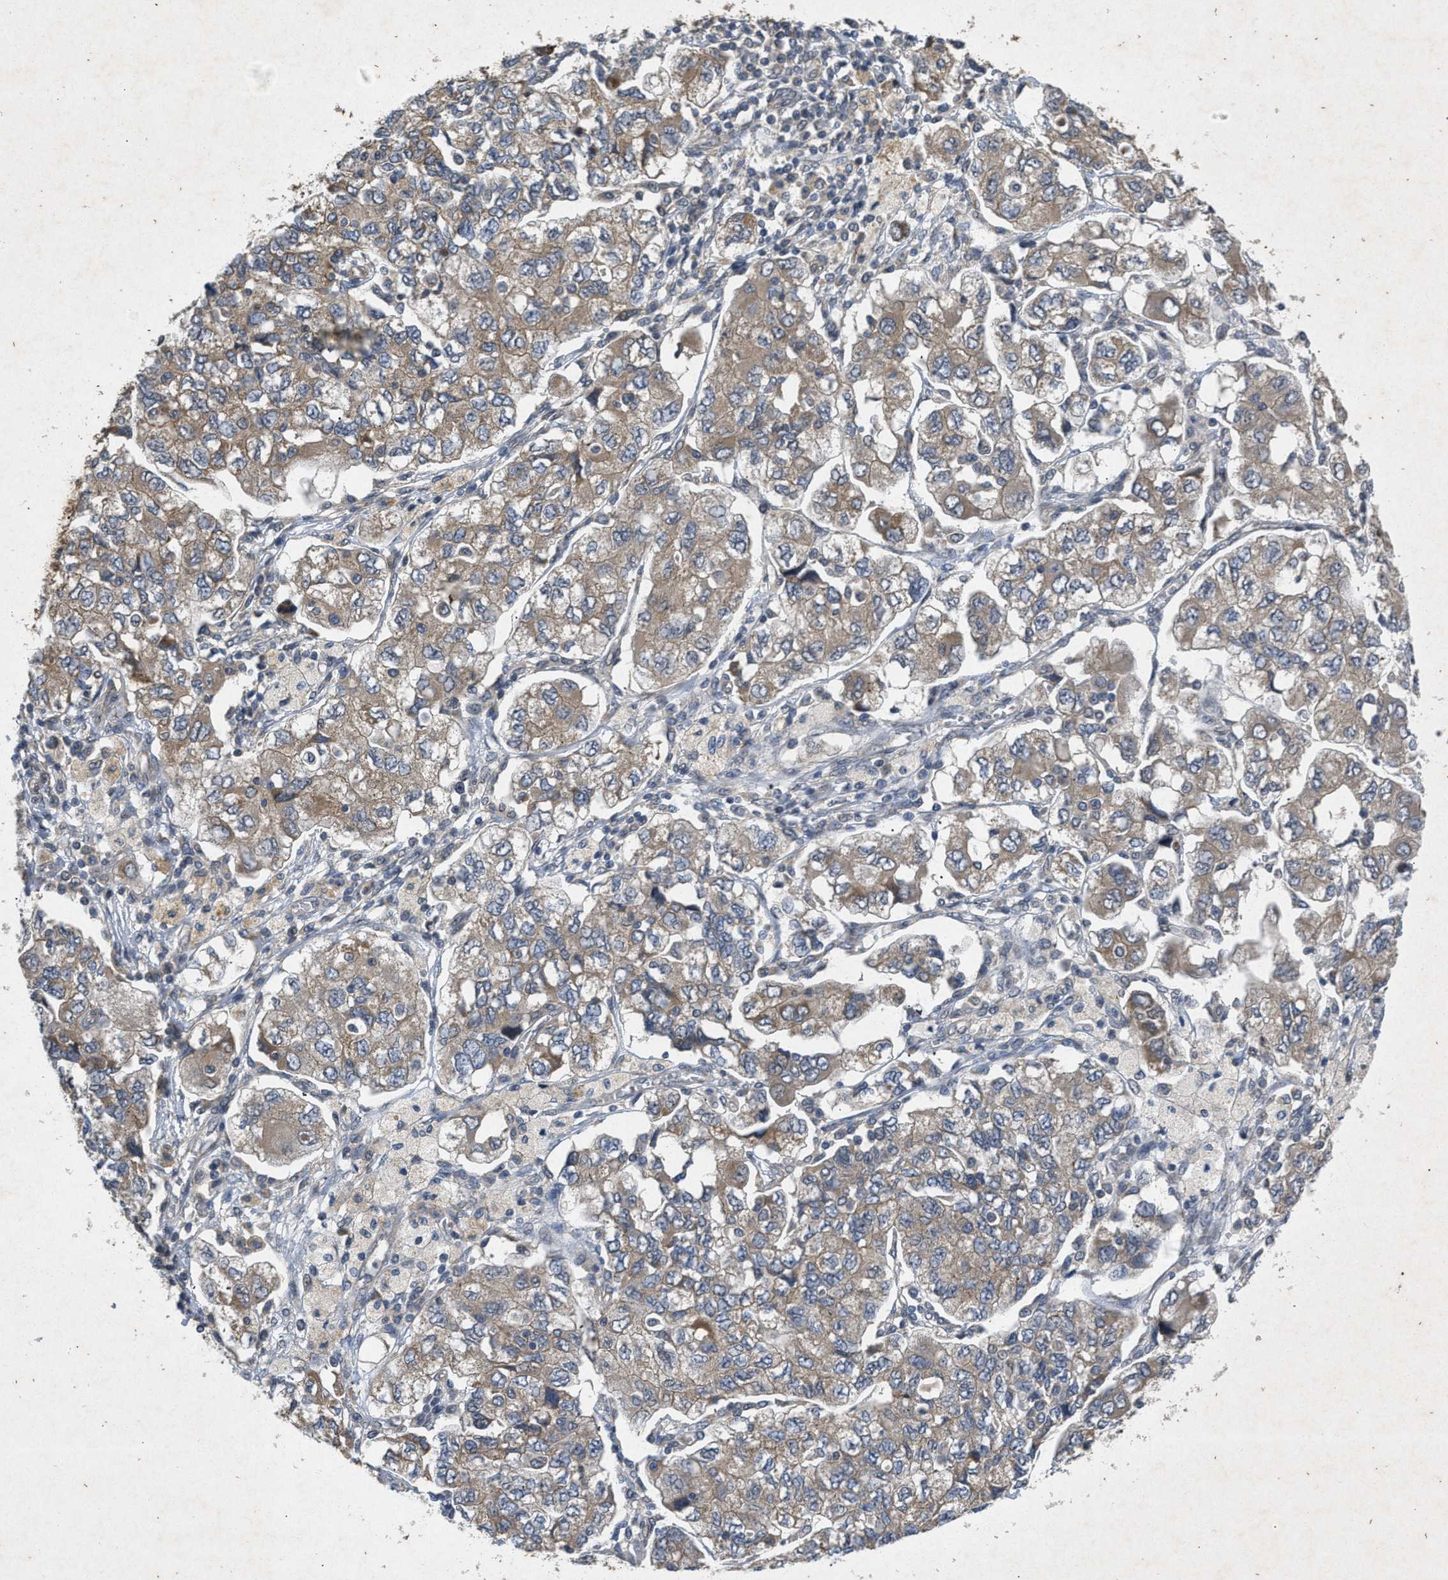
{"staining": {"intensity": "moderate", "quantity": ">75%", "location": "cytoplasmic/membranous"}, "tissue": "ovarian cancer", "cell_type": "Tumor cells", "image_type": "cancer", "snomed": [{"axis": "morphology", "description": "Carcinoma, NOS"}, {"axis": "morphology", "description": "Cystadenocarcinoma, serous, NOS"}, {"axis": "topography", "description": "Ovary"}], "caption": "Human ovarian serous cystadenocarcinoma stained with a brown dye demonstrates moderate cytoplasmic/membranous positive staining in about >75% of tumor cells.", "gene": "PRKG2", "patient": {"sex": "female", "age": 69}}